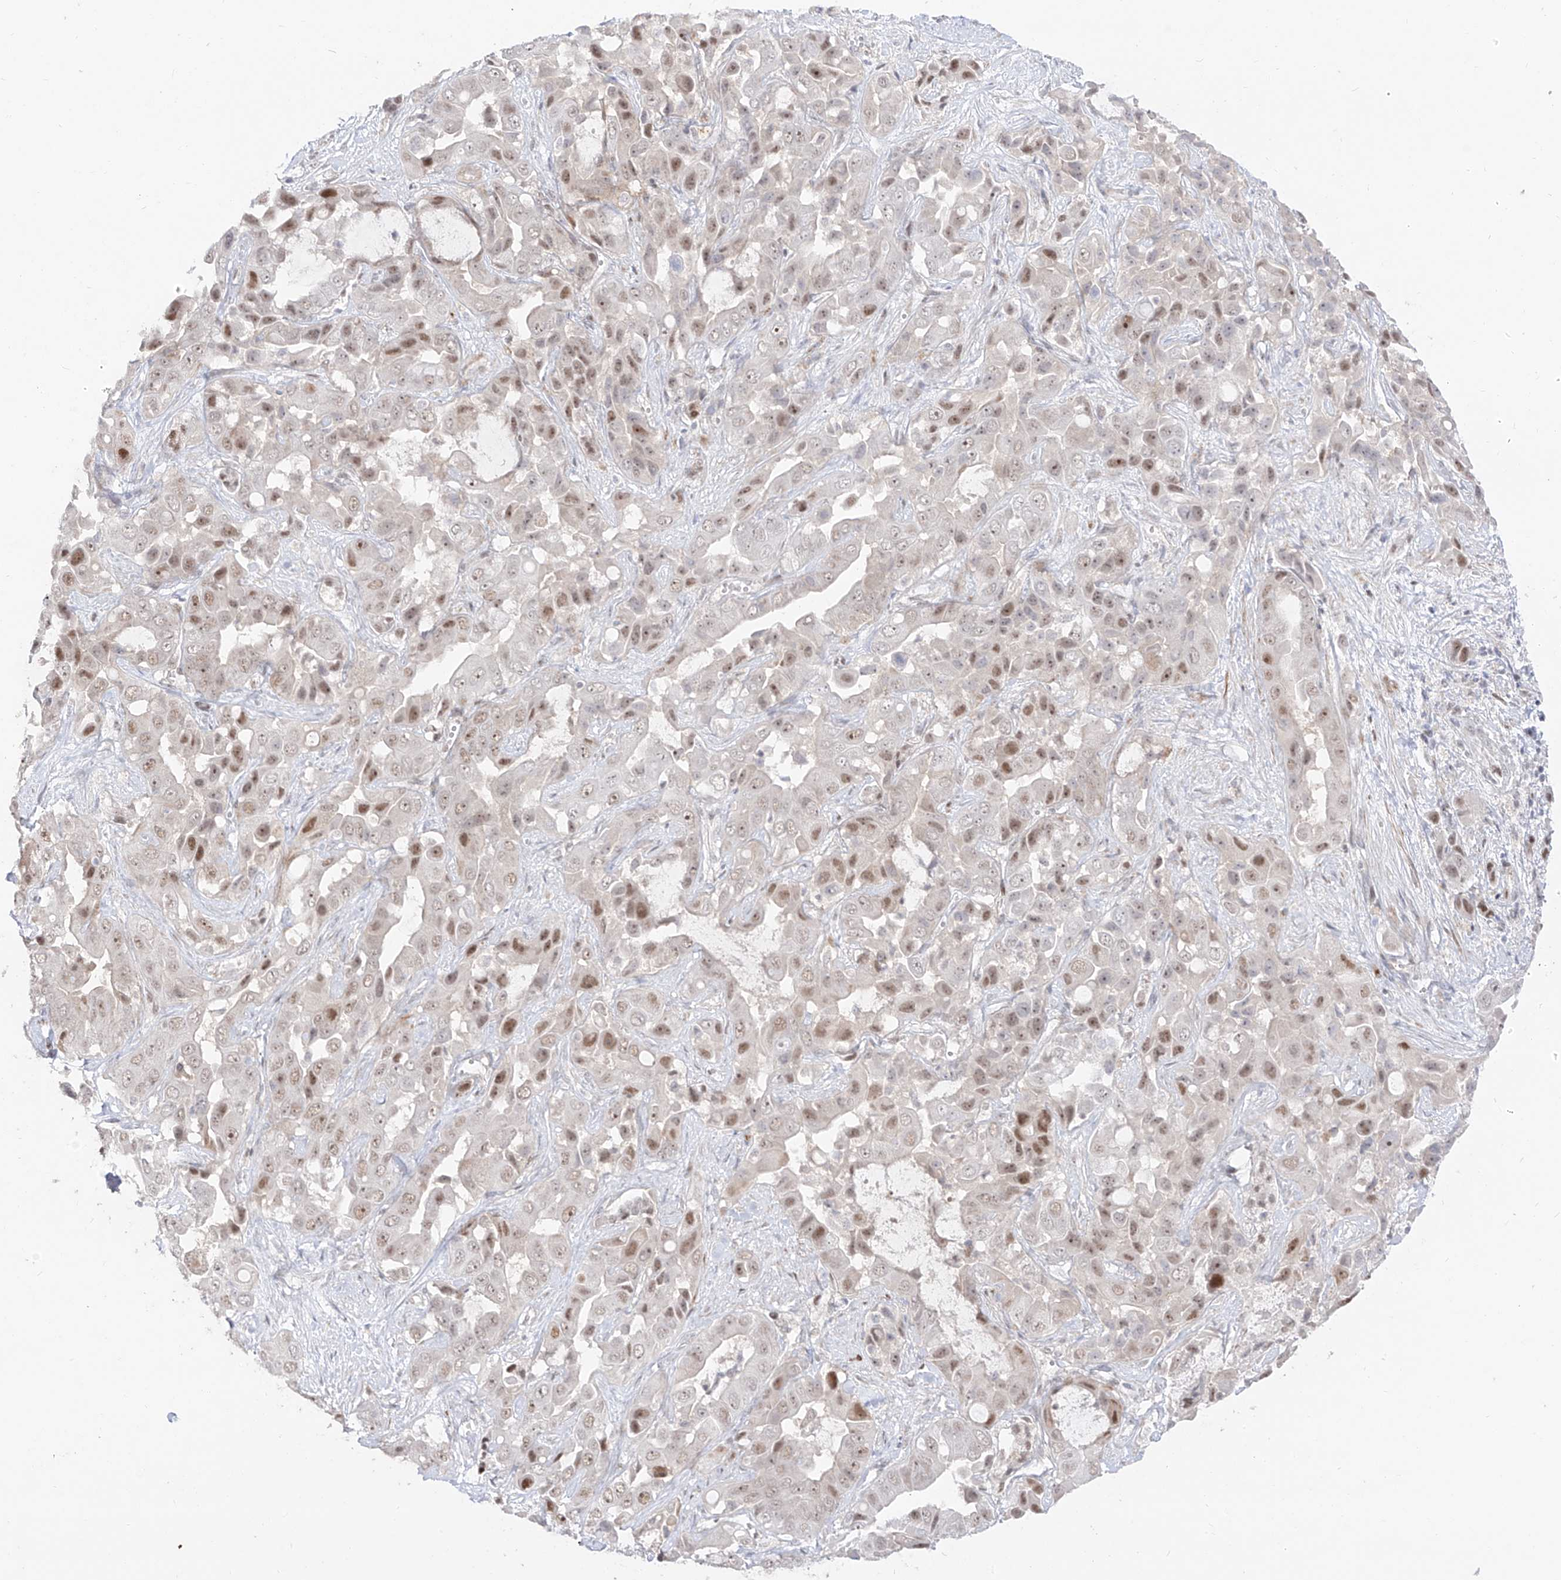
{"staining": {"intensity": "moderate", "quantity": "25%-75%", "location": "nuclear"}, "tissue": "liver cancer", "cell_type": "Tumor cells", "image_type": "cancer", "snomed": [{"axis": "morphology", "description": "Cholangiocarcinoma"}, {"axis": "topography", "description": "Liver"}], "caption": "Human liver cholangiocarcinoma stained with a brown dye reveals moderate nuclear positive positivity in about 25%-75% of tumor cells.", "gene": "ZNF180", "patient": {"sex": "female", "age": 52}}